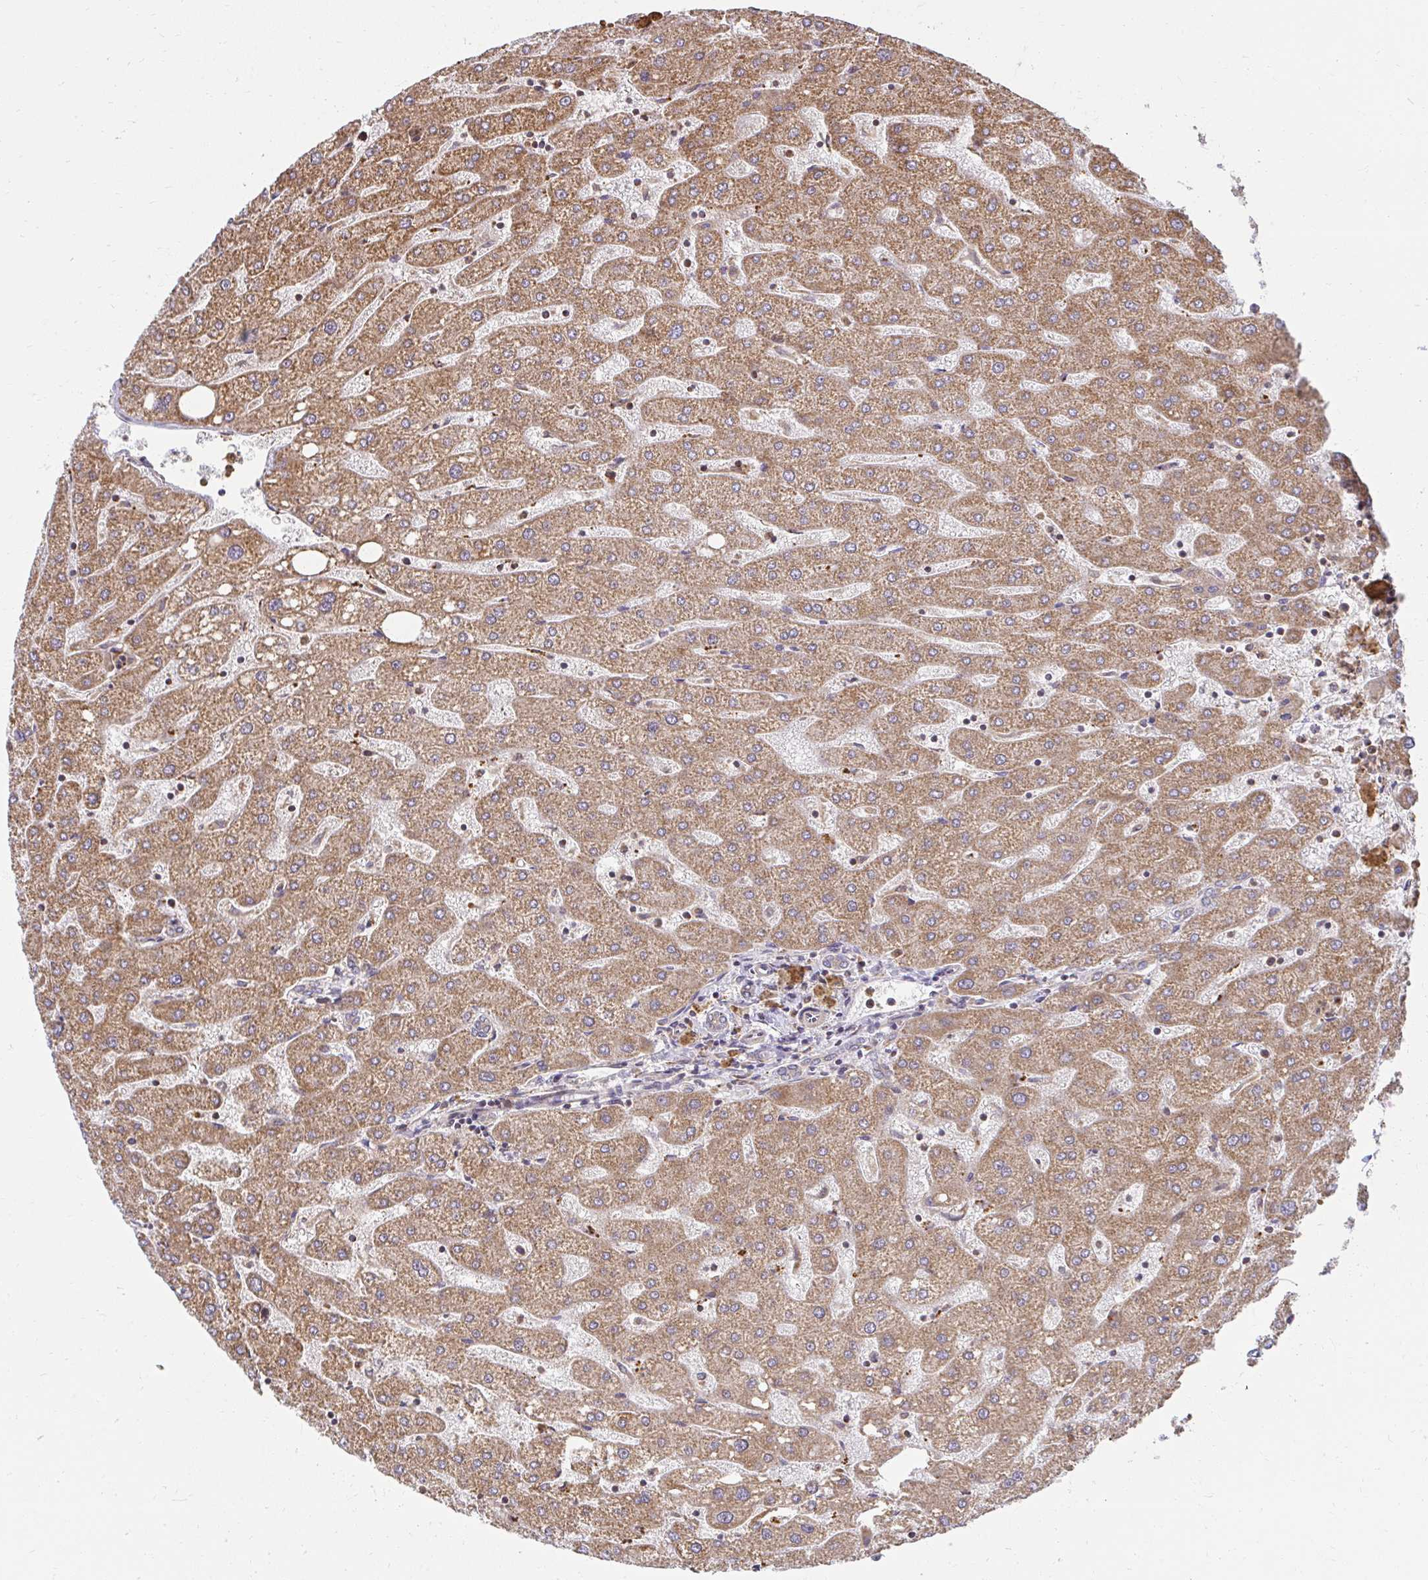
{"staining": {"intensity": "weak", "quantity": "25%-75%", "location": "cytoplasmic/membranous"}, "tissue": "liver", "cell_type": "Cholangiocytes", "image_type": "normal", "snomed": [{"axis": "morphology", "description": "Normal tissue, NOS"}, {"axis": "topography", "description": "Liver"}], "caption": "The micrograph shows staining of unremarkable liver, revealing weak cytoplasmic/membranous protein positivity (brown color) within cholangiocytes.", "gene": "GNS", "patient": {"sex": "male", "age": 67}}